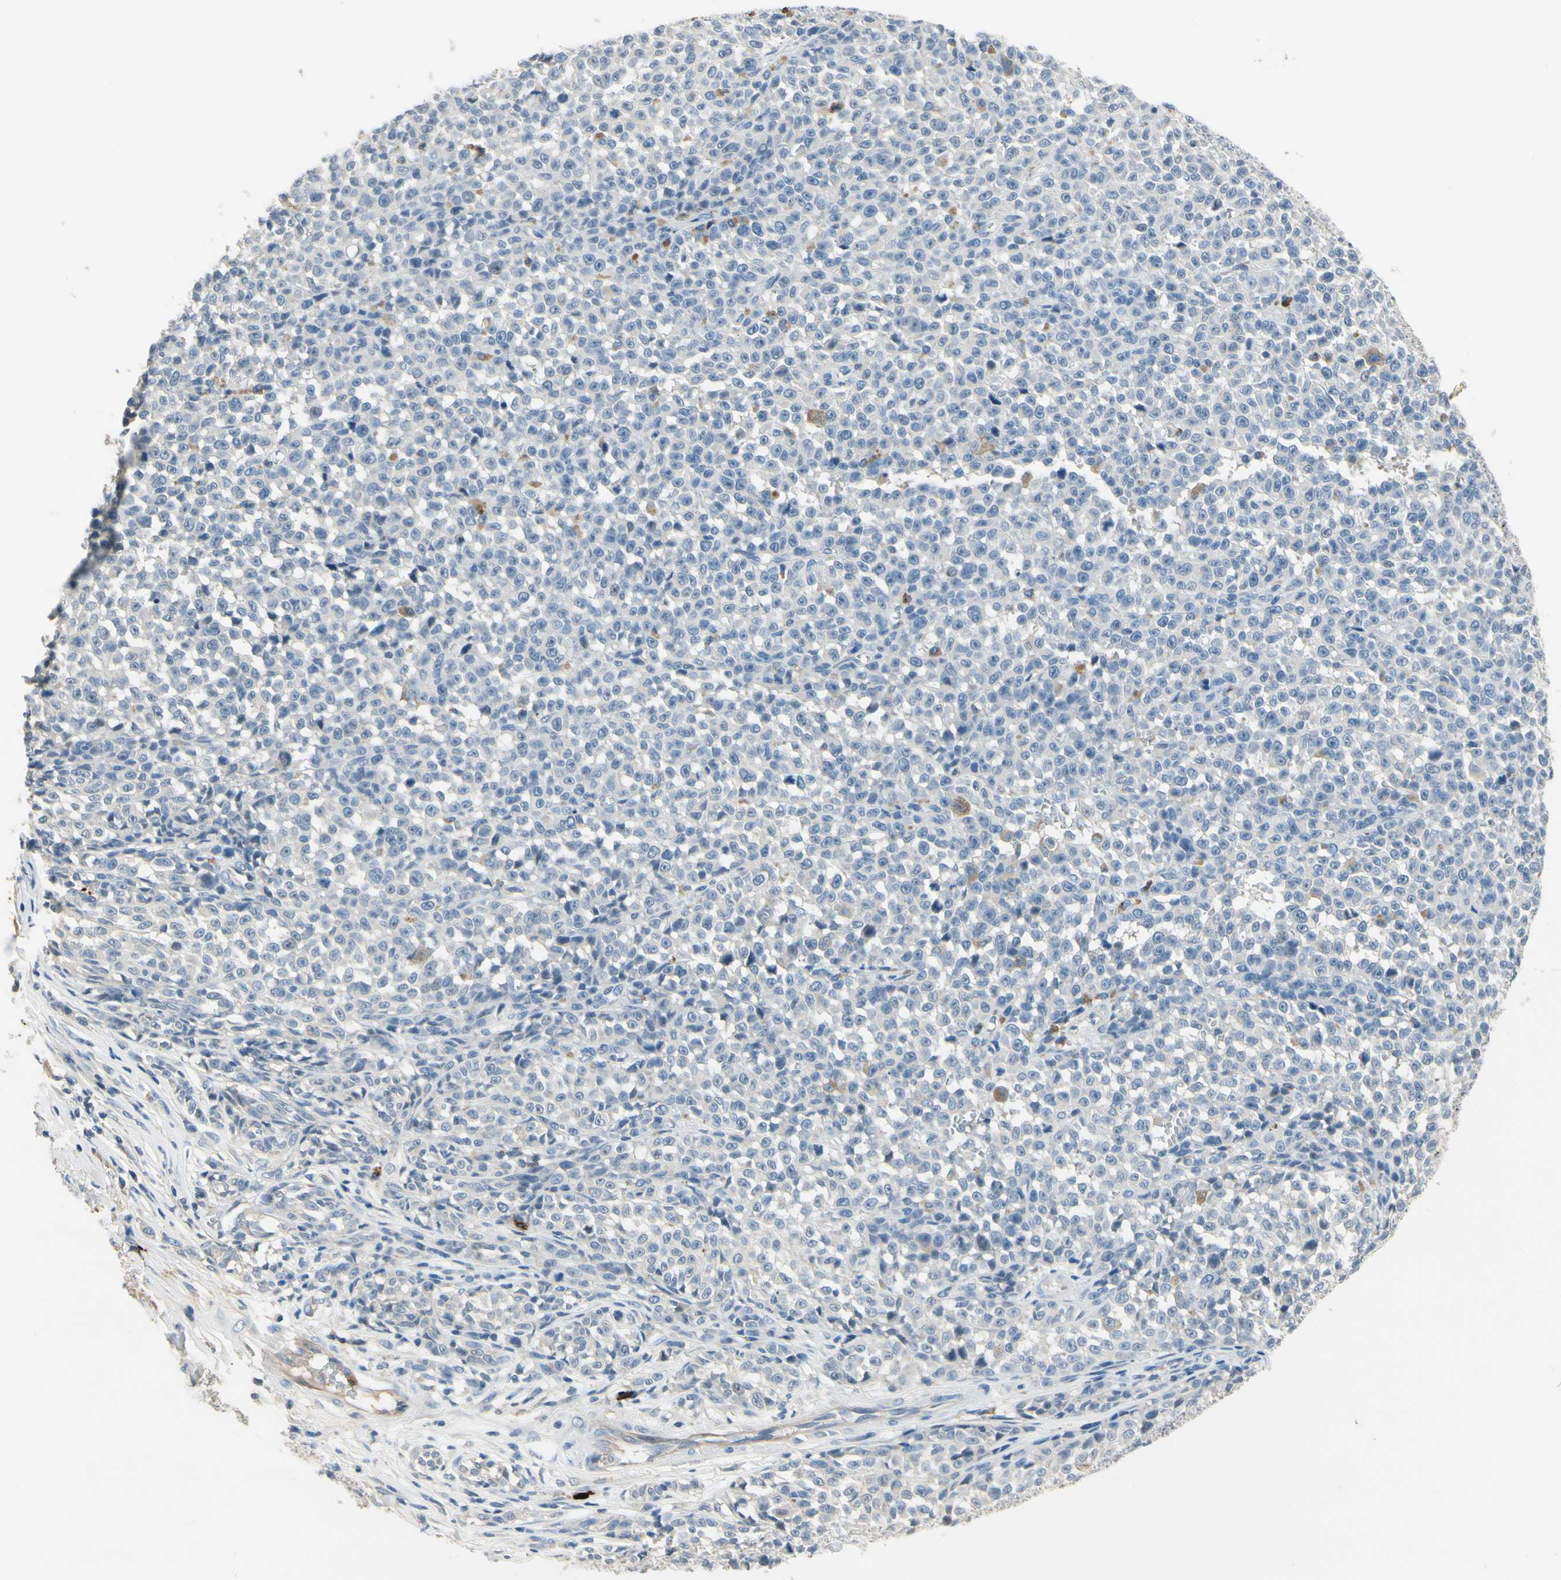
{"staining": {"intensity": "negative", "quantity": "none", "location": "none"}, "tissue": "melanoma", "cell_type": "Tumor cells", "image_type": "cancer", "snomed": [{"axis": "morphology", "description": "Malignant melanoma, NOS"}, {"axis": "topography", "description": "Skin"}], "caption": "Malignant melanoma was stained to show a protein in brown. There is no significant positivity in tumor cells.", "gene": "CPA3", "patient": {"sex": "female", "age": 82}}